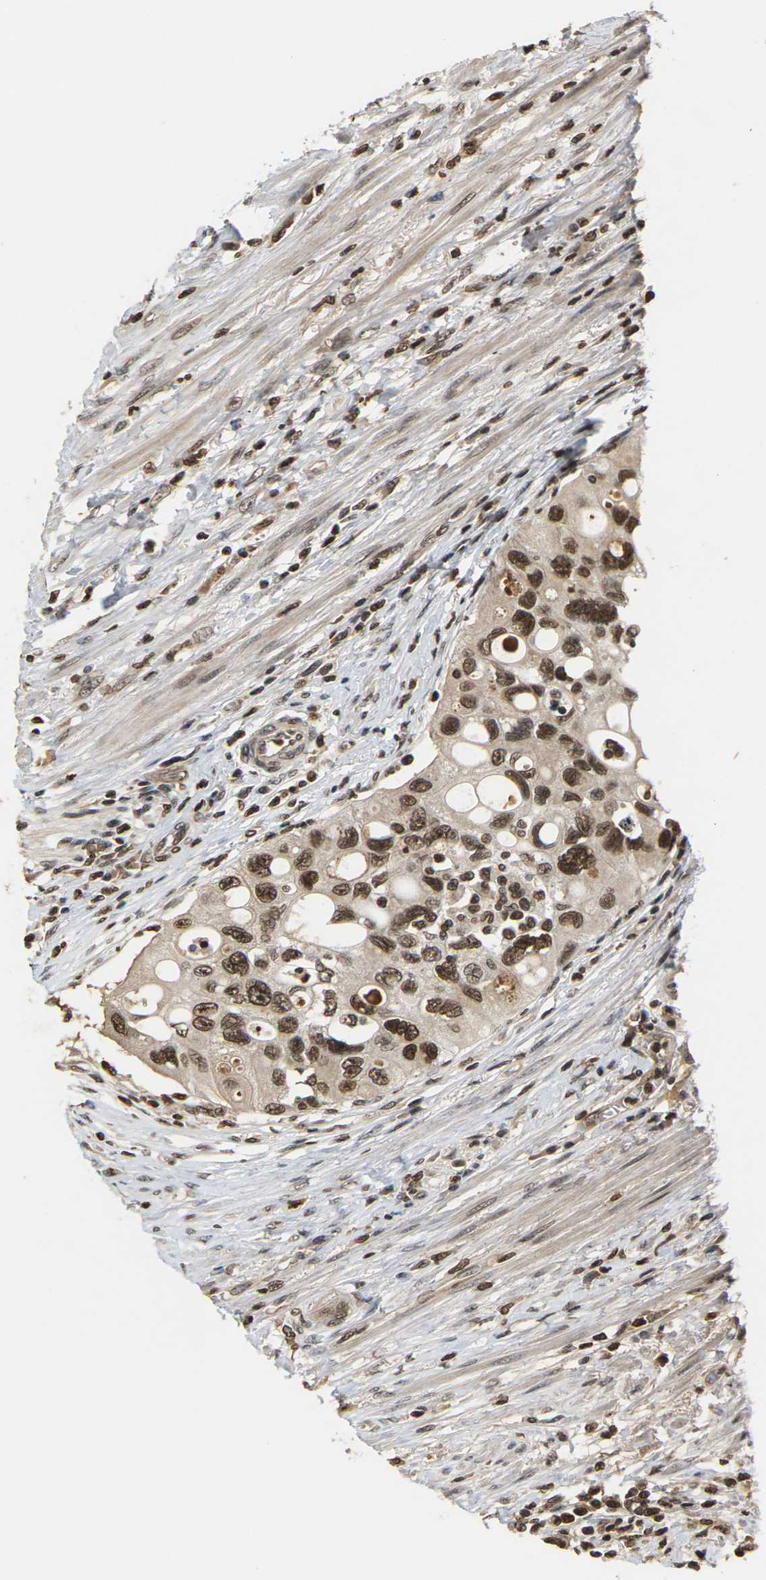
{"staining": {"intensity": "strong", "quantity": ">75%", "location": "cytoplasmic/membranous,nuclear"}, "tissue": "urothelial cancer", "cell_type": "Tumor cells", "image_type": "cancer", "snomed": [{"axis": "morphology", "description": "Urothelial carcinoma, High grade"}, {"axis": "topography", "description": "Urinary bladder"}], "caption": "IHC of urothelial cancer shows high levels of strong cytoplasmic/membranous and nuclear staining in about >75% of tumor cells.", "gene": "NELFA", "patient": {"sex": "female", "age": 56}}